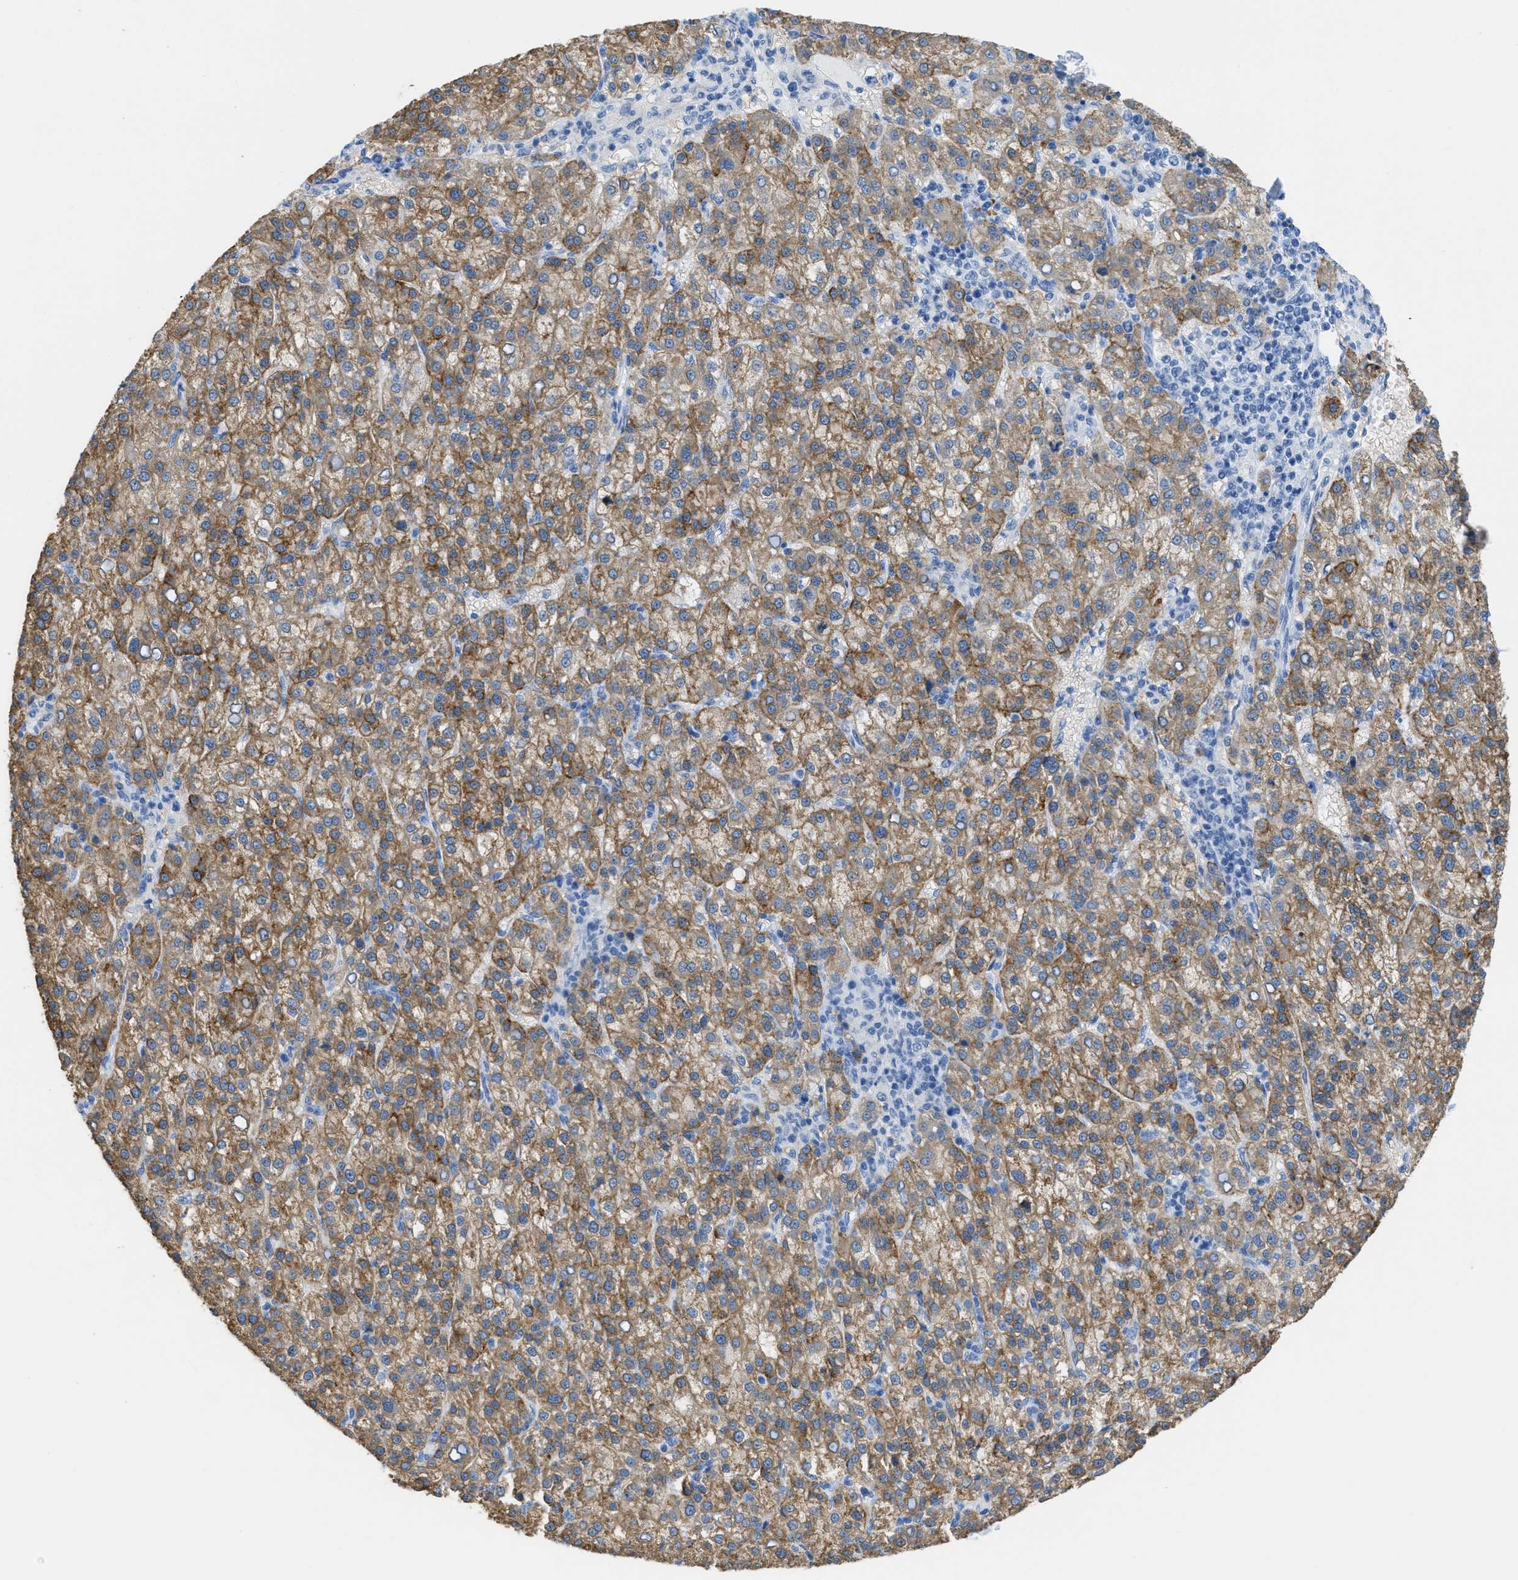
{"staining": {"intensity": "moderate", "quantity": ">75%", "location": "cytoplasmic/membranous"}, "tissue": "liver cancer", "cell_type": "Tumor cells", "image_type": "cancer", "snomed": [{"axis": "morphology", "description": "Carcinoma, Hepatocellular, NOS"}, {"axis": "topography", "description": "Liver"}], "caption": "This photomicrograph demonstrates liver hepatocellular carcinoma stained with IHC to label a protein in brown. The cytoplasmic/membranous of tumor cells show moderate positivity for the protein. Nuclei are counter-stained blue.", "gene": "ASGR1", "patient": {"sex": "female", "age": 58}}